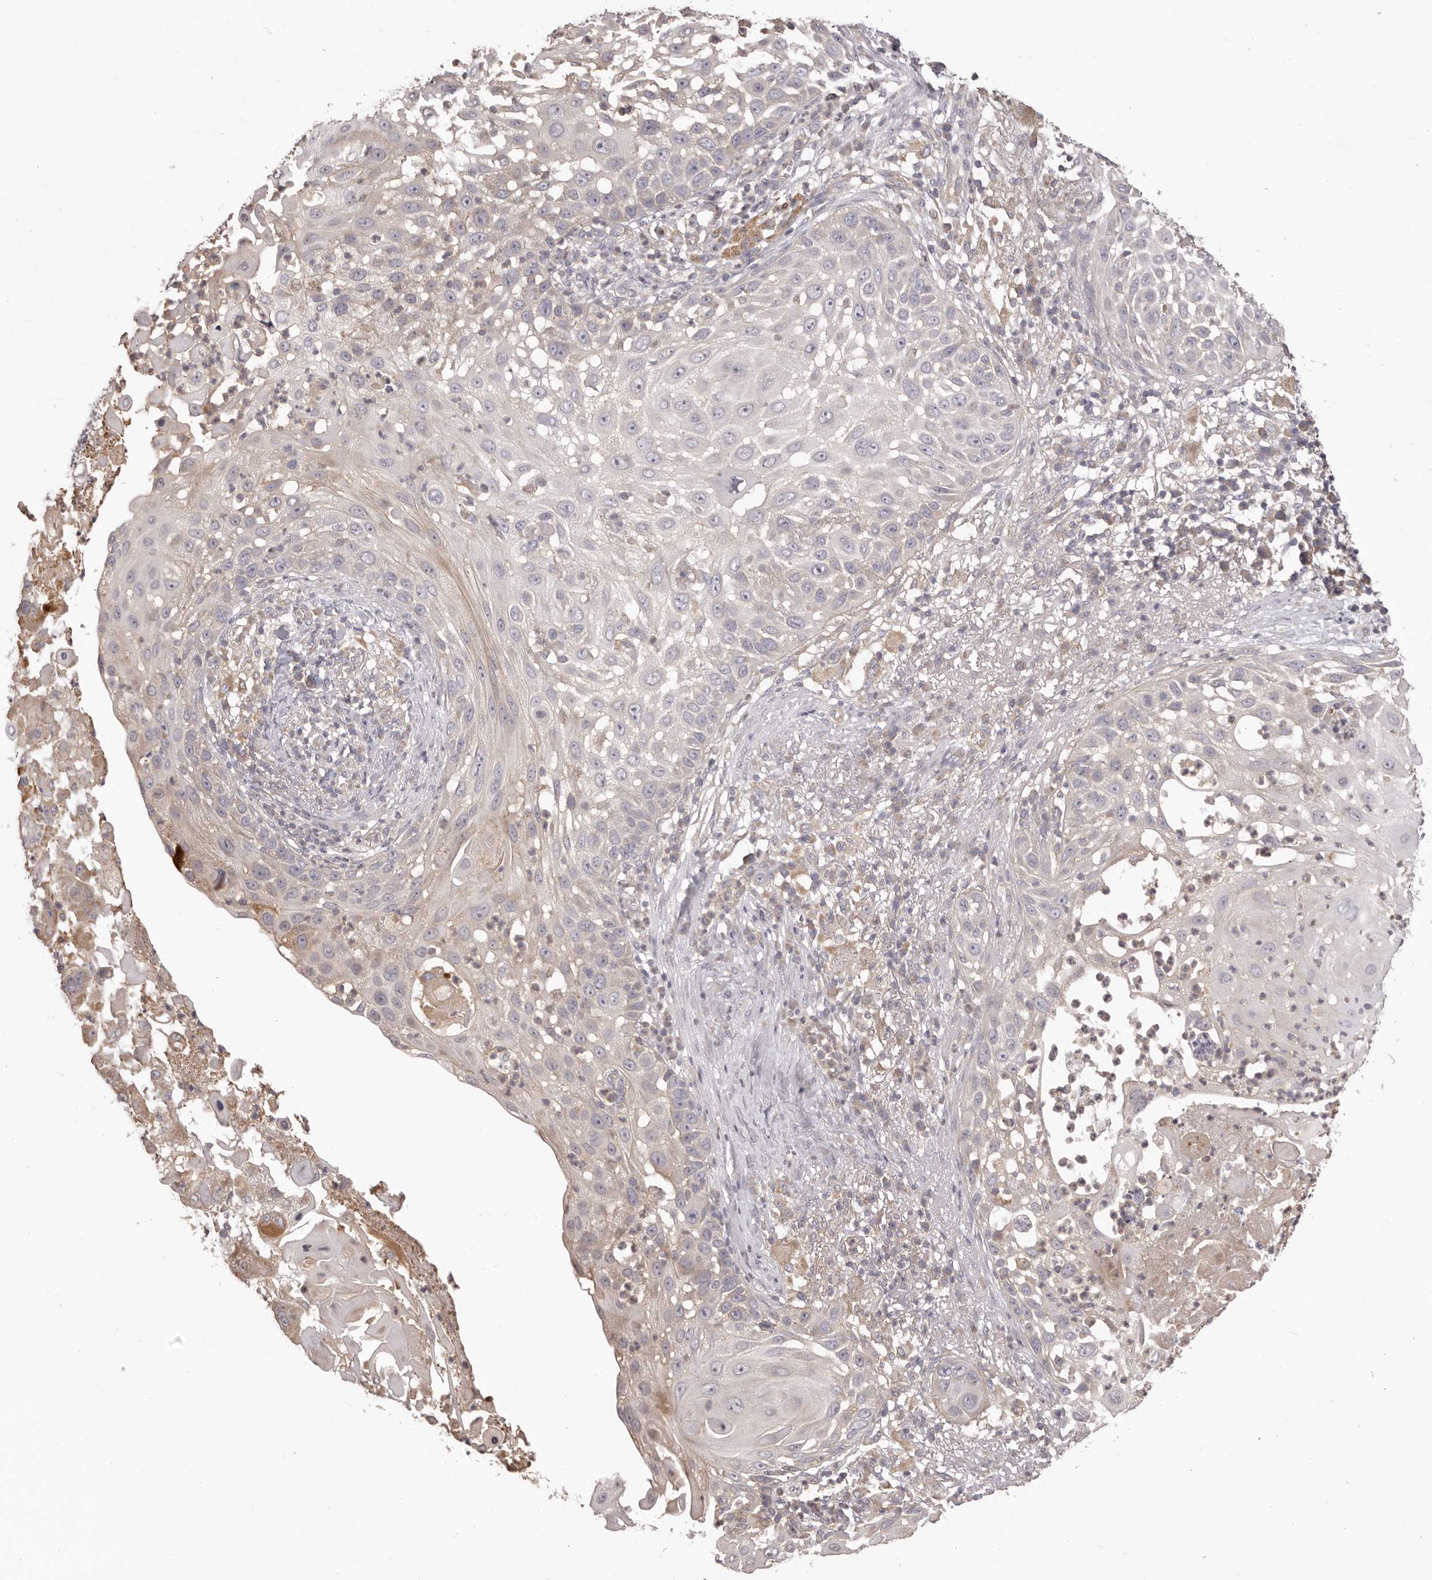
{"staining": {"intensity": "weak", "quantity": "<25%", "location": "cytoplasmic/membranous"}, "tissue": "skin cancer", "cell_type": "Tumor cells", "image_type": "cancer", "snomed": [{"axis": "morphology", "description": "Squamous cell carcinoma, NOS"}, {"axis": "topography", "description": "Skin"}], "caption": "DAB (3,3'-diaminobenzidine) immunohistochemical staining of skin squamous cell carcinoma shows no significant expression in tumor cells. (DAB (3,3'-diaminobenzidine) IHC with hematoxylin counter stain).", "gene": "HRH1", "patient": {"sex": "female", "age": 44}}